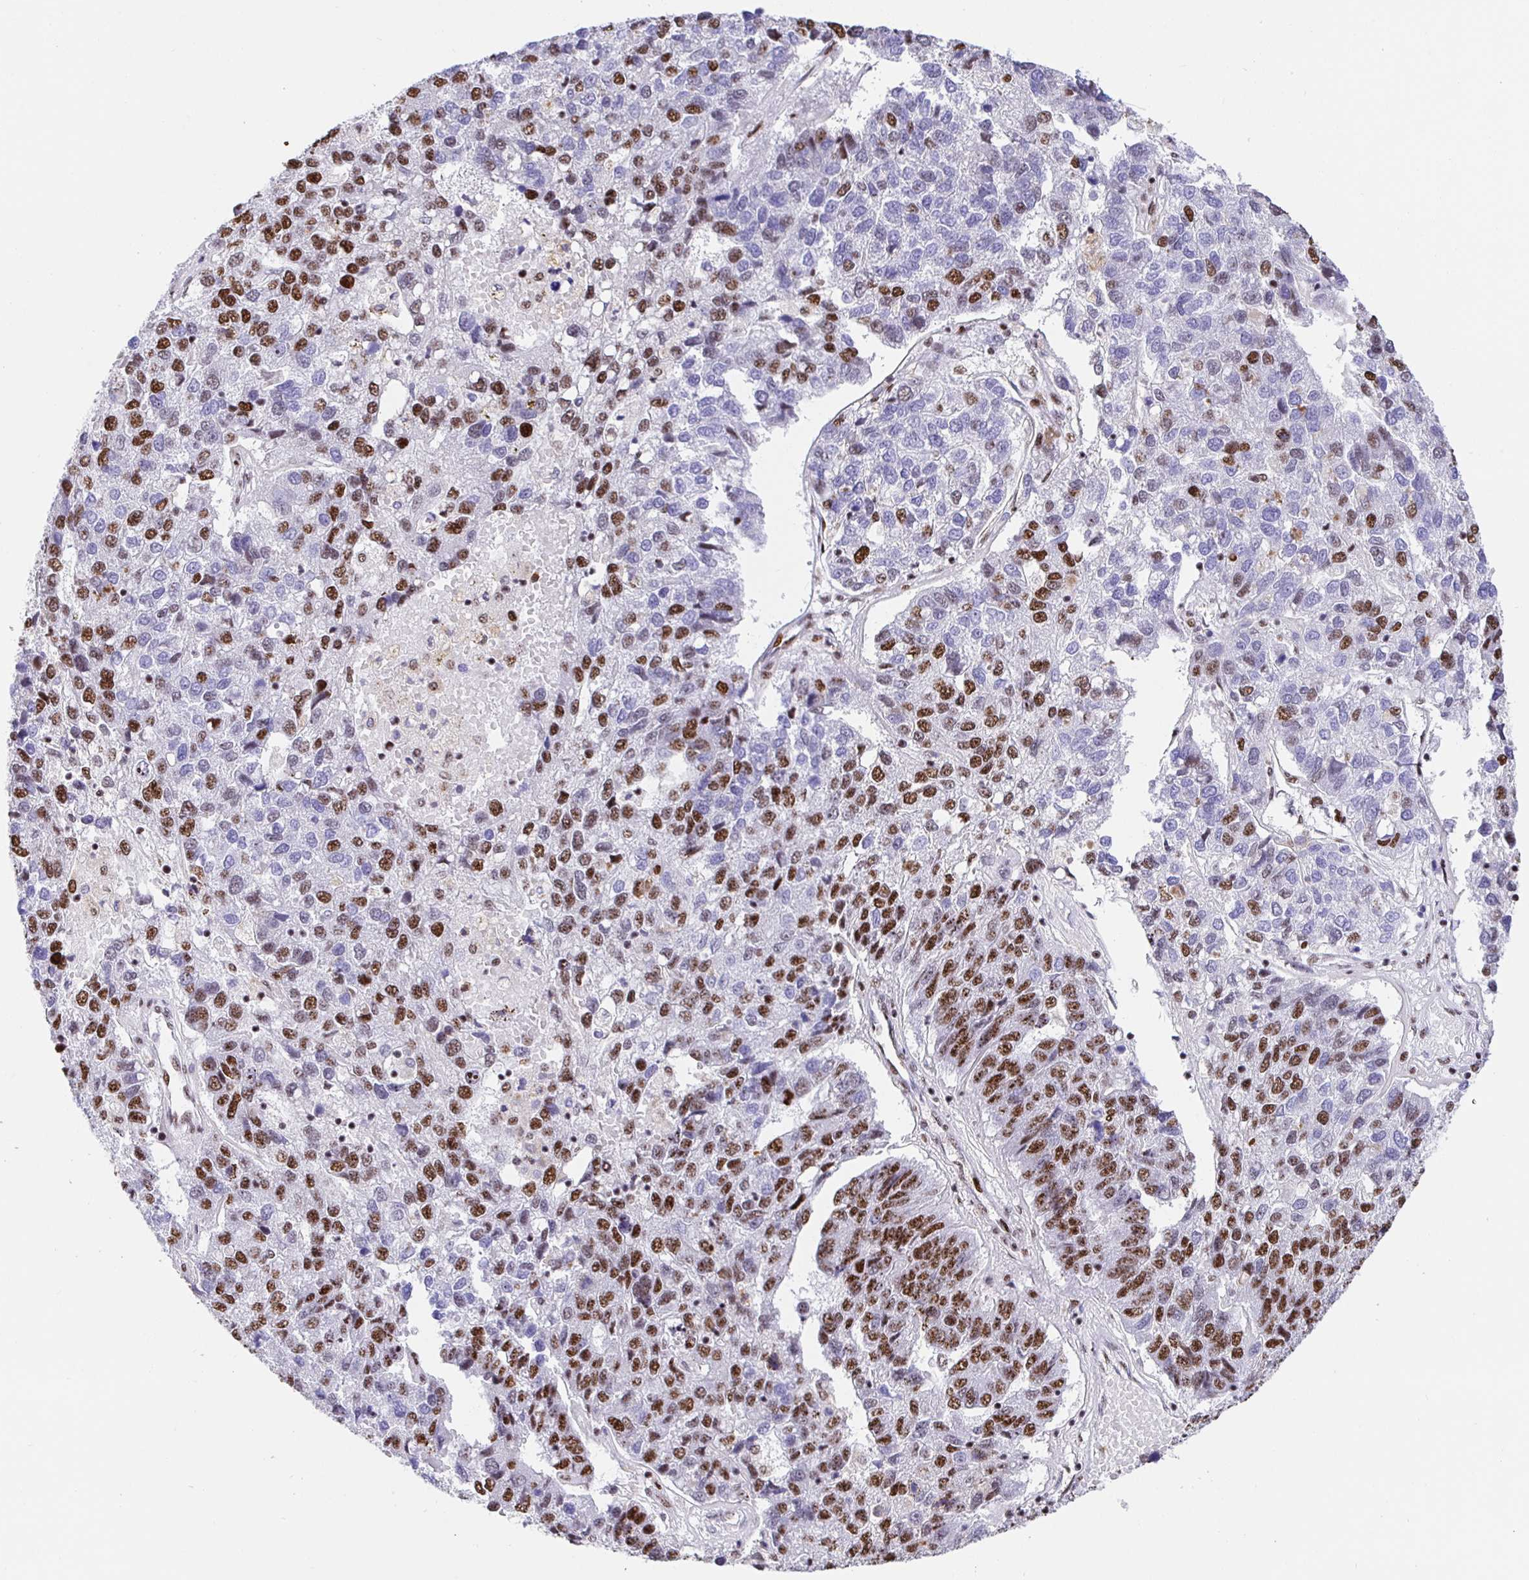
{"staining": {"intensity": "moderate", "quantity": "25%-75%", "location": "nuclear"}, "tissue": "pancreatic cancer", "cell_type": "Tumor cells", "image_type": "cancer", "snomed": [{"axis": "morphology", "description": "Adenocarcinoma, NOS"}, {"axis": "topography", "description": "Pancreas"}], "caption": "Adenocarcinoma (pancreatic) stained for a protein (brown) reveals moderate nuclear positive staining in about 25%-75% of tumor cells.", "gene": "SETD5", "patient": {"sex": "female", "age": 61}}